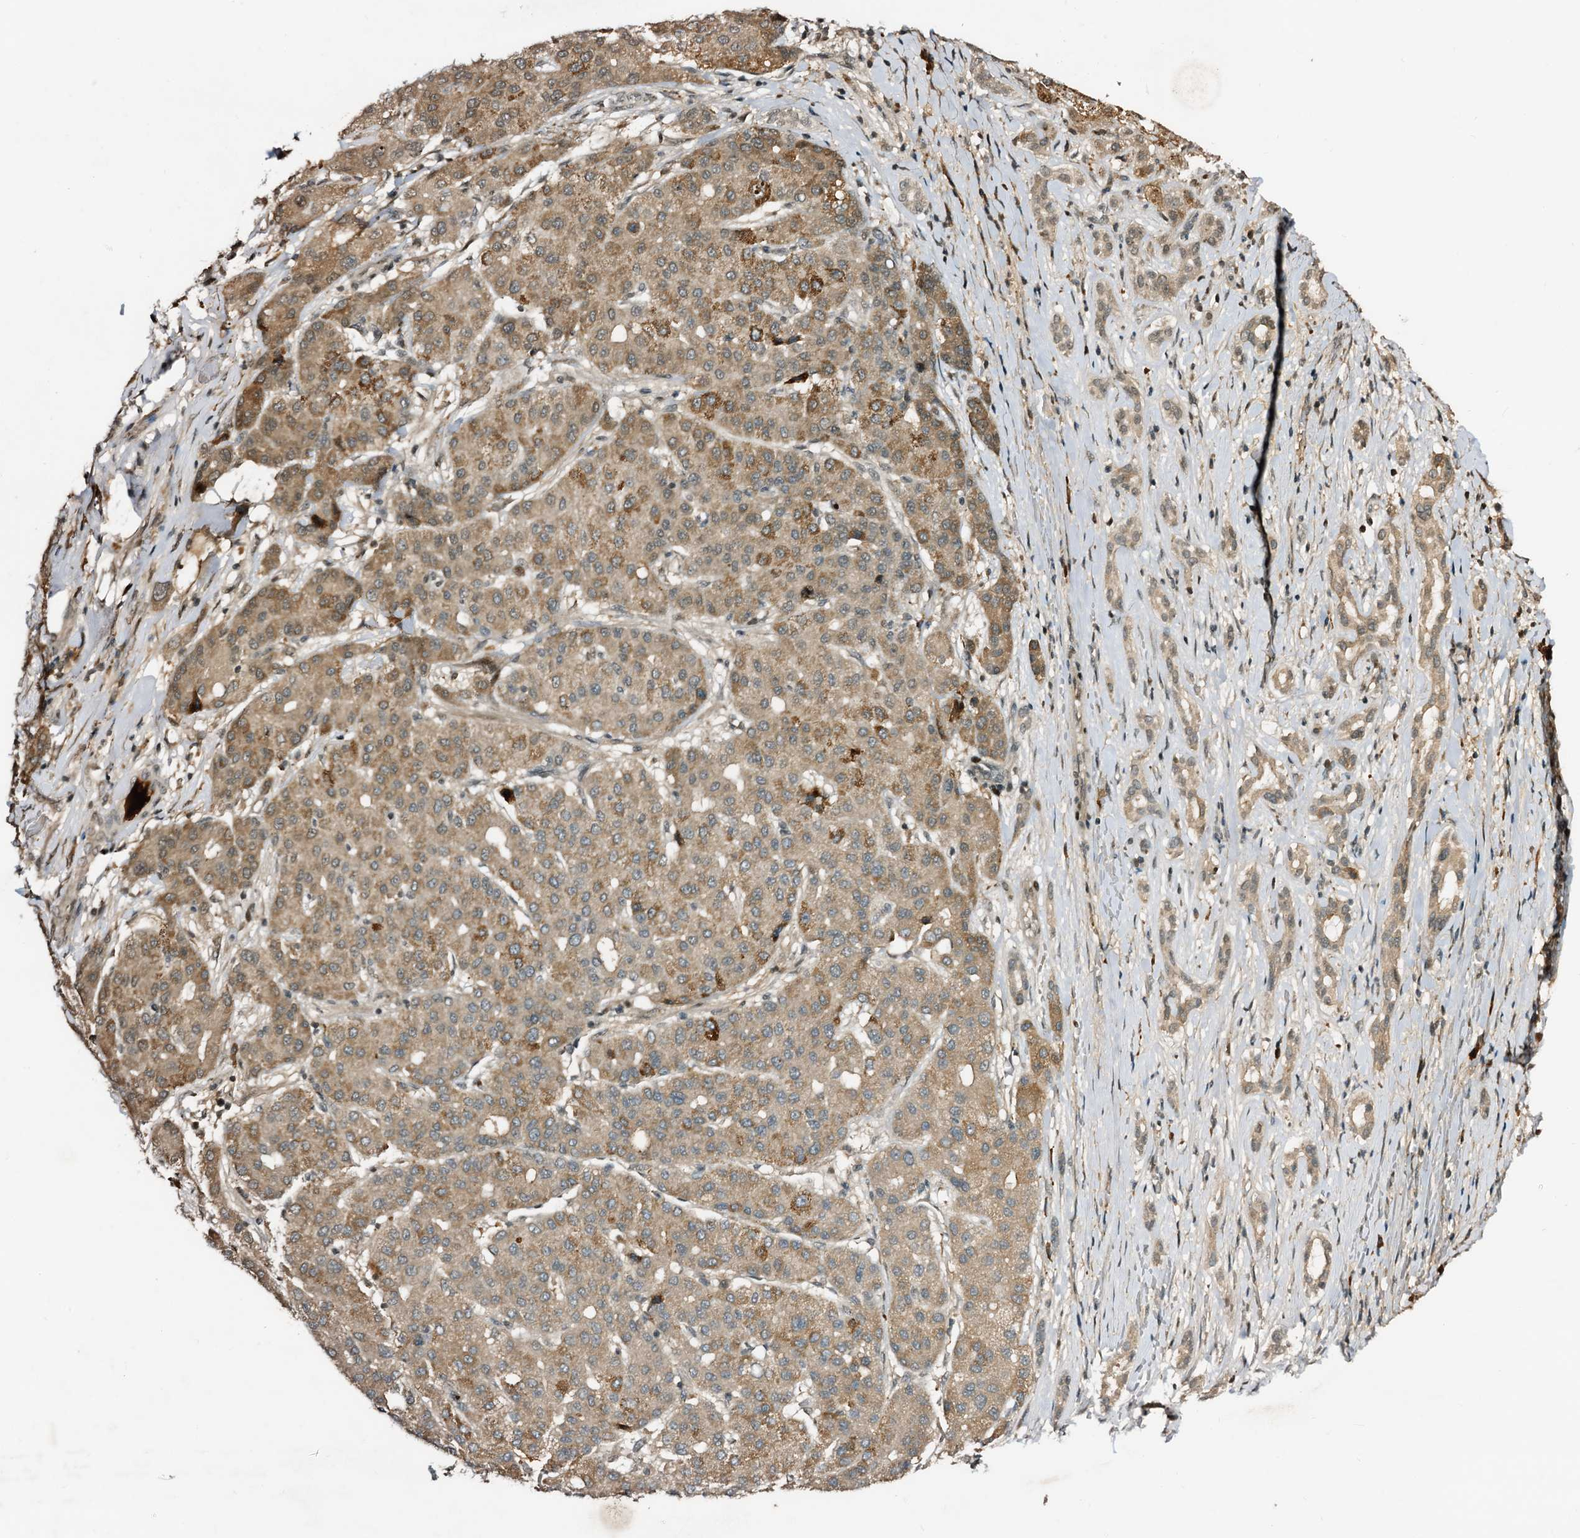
{"staining": {"intensity": "moderate", "quantity": ">75%", "location": "cytoplasmic/membranous"}, "tissue": "liver cancer", "cell_type": "Tumor cells", "image_type": "cancer", "snomed": [{"axis": "morphology", "description": "Carcinoma, Hepatocellular, NOS"}, {"axis": "topography", "description": "Liver"}], "caption": "Immunohistochemical staining of human liver hepatocellular carcinoma displays medium levels of moderate cytoplasmic/membranous expression in about >75% of tumor cells. (brown staining indicates protein expression, while blue staining denotes nuclei).", "gene": "TRAPPC4", "patient": {"sex": "male", "age": 65}}